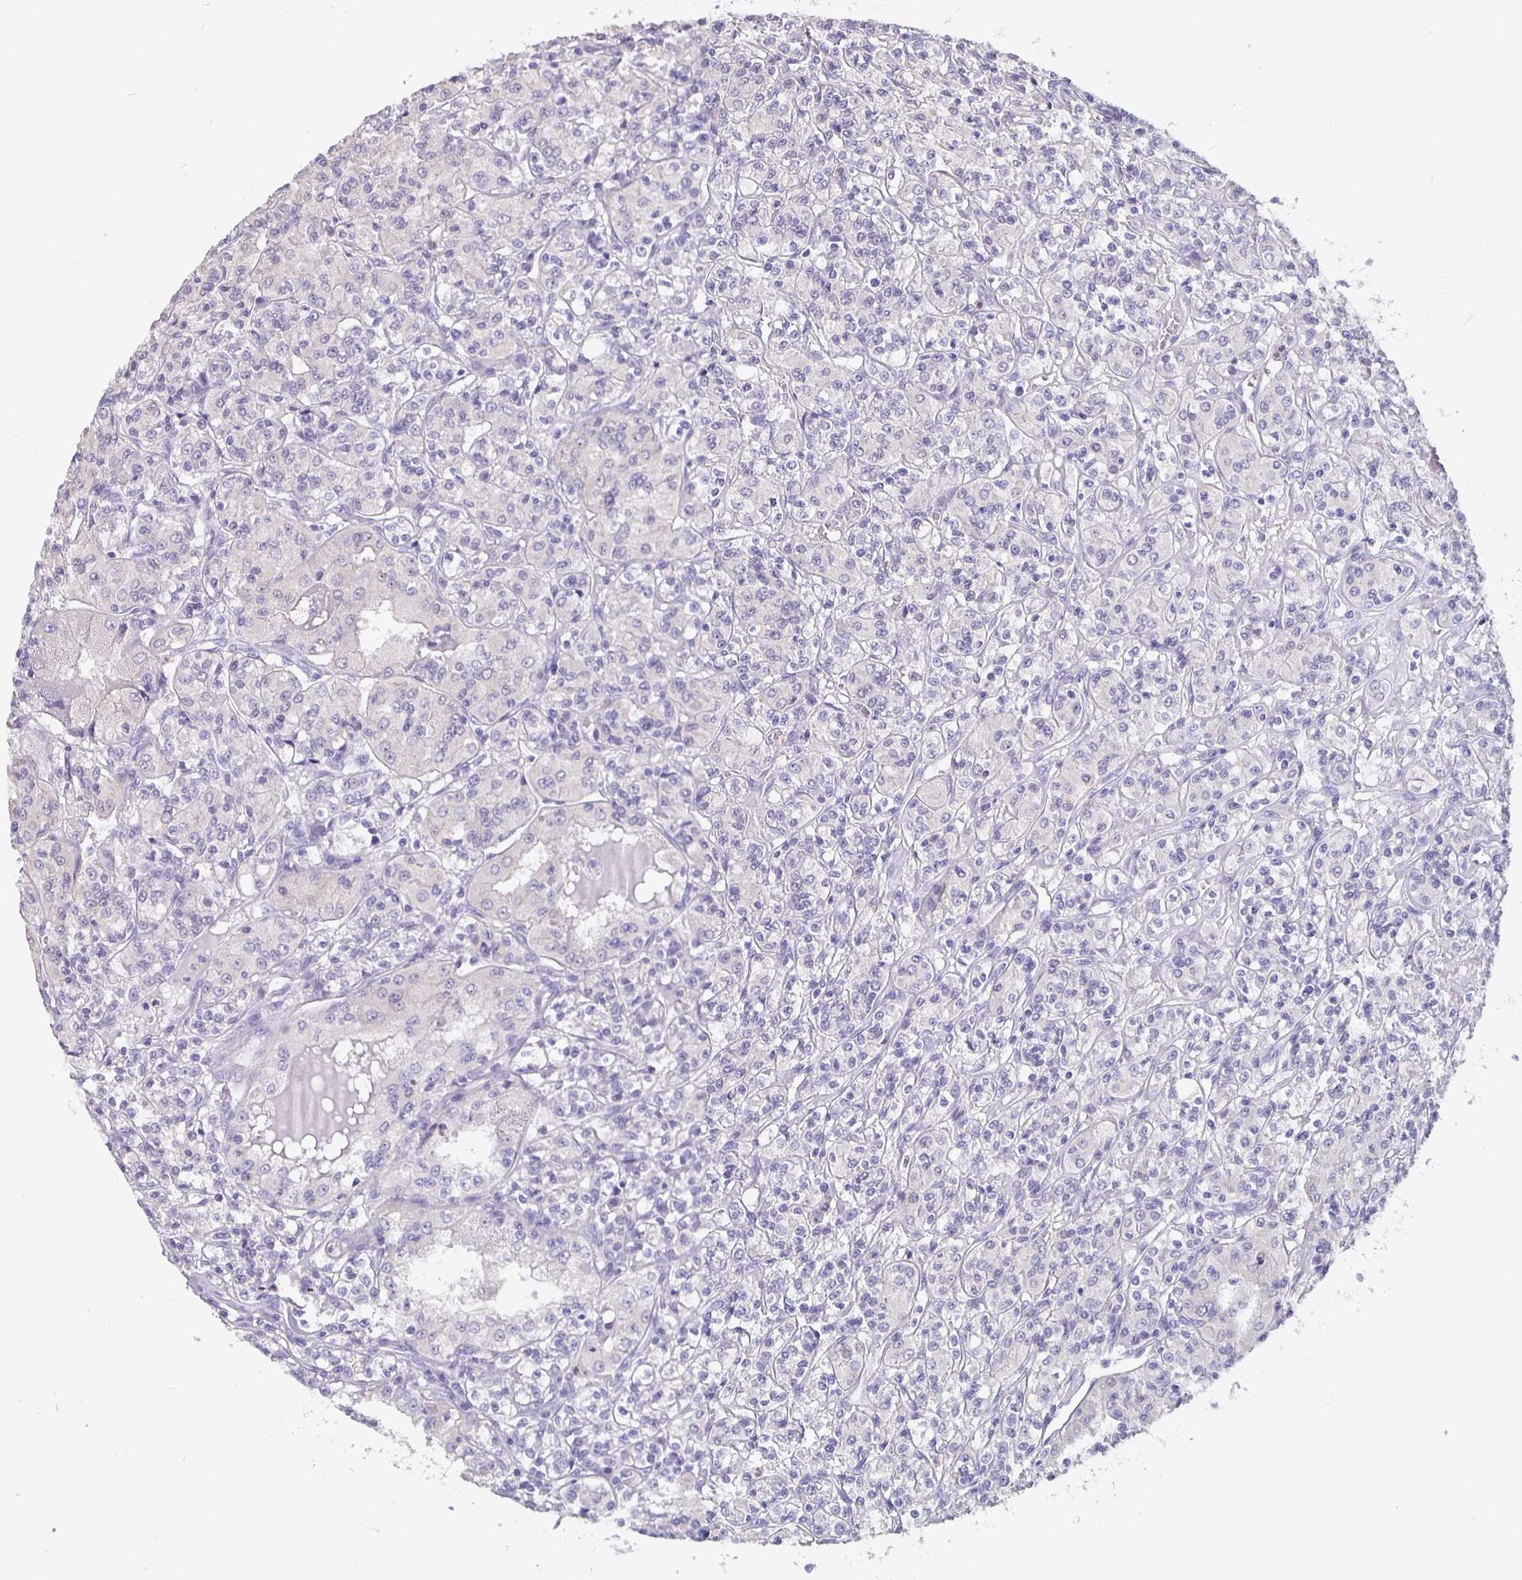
{"staining": {"intensity": "negative", "quantity": "none", "location": "none"}, "tissue": "renal cancer", "cell_type": "Tumor cells", "image_type": "cancer", "snomed": [{"axis": "morphology", "description": "Adenocarcinoma, NOS"}, {"axis": "topography", "description": "Kidney"}], "caption": "This is an IHC image of renal cancer. There is no expression in tumor cells.", "gene": "GPX4", "patient": {"sex": "male", "age": 36}}